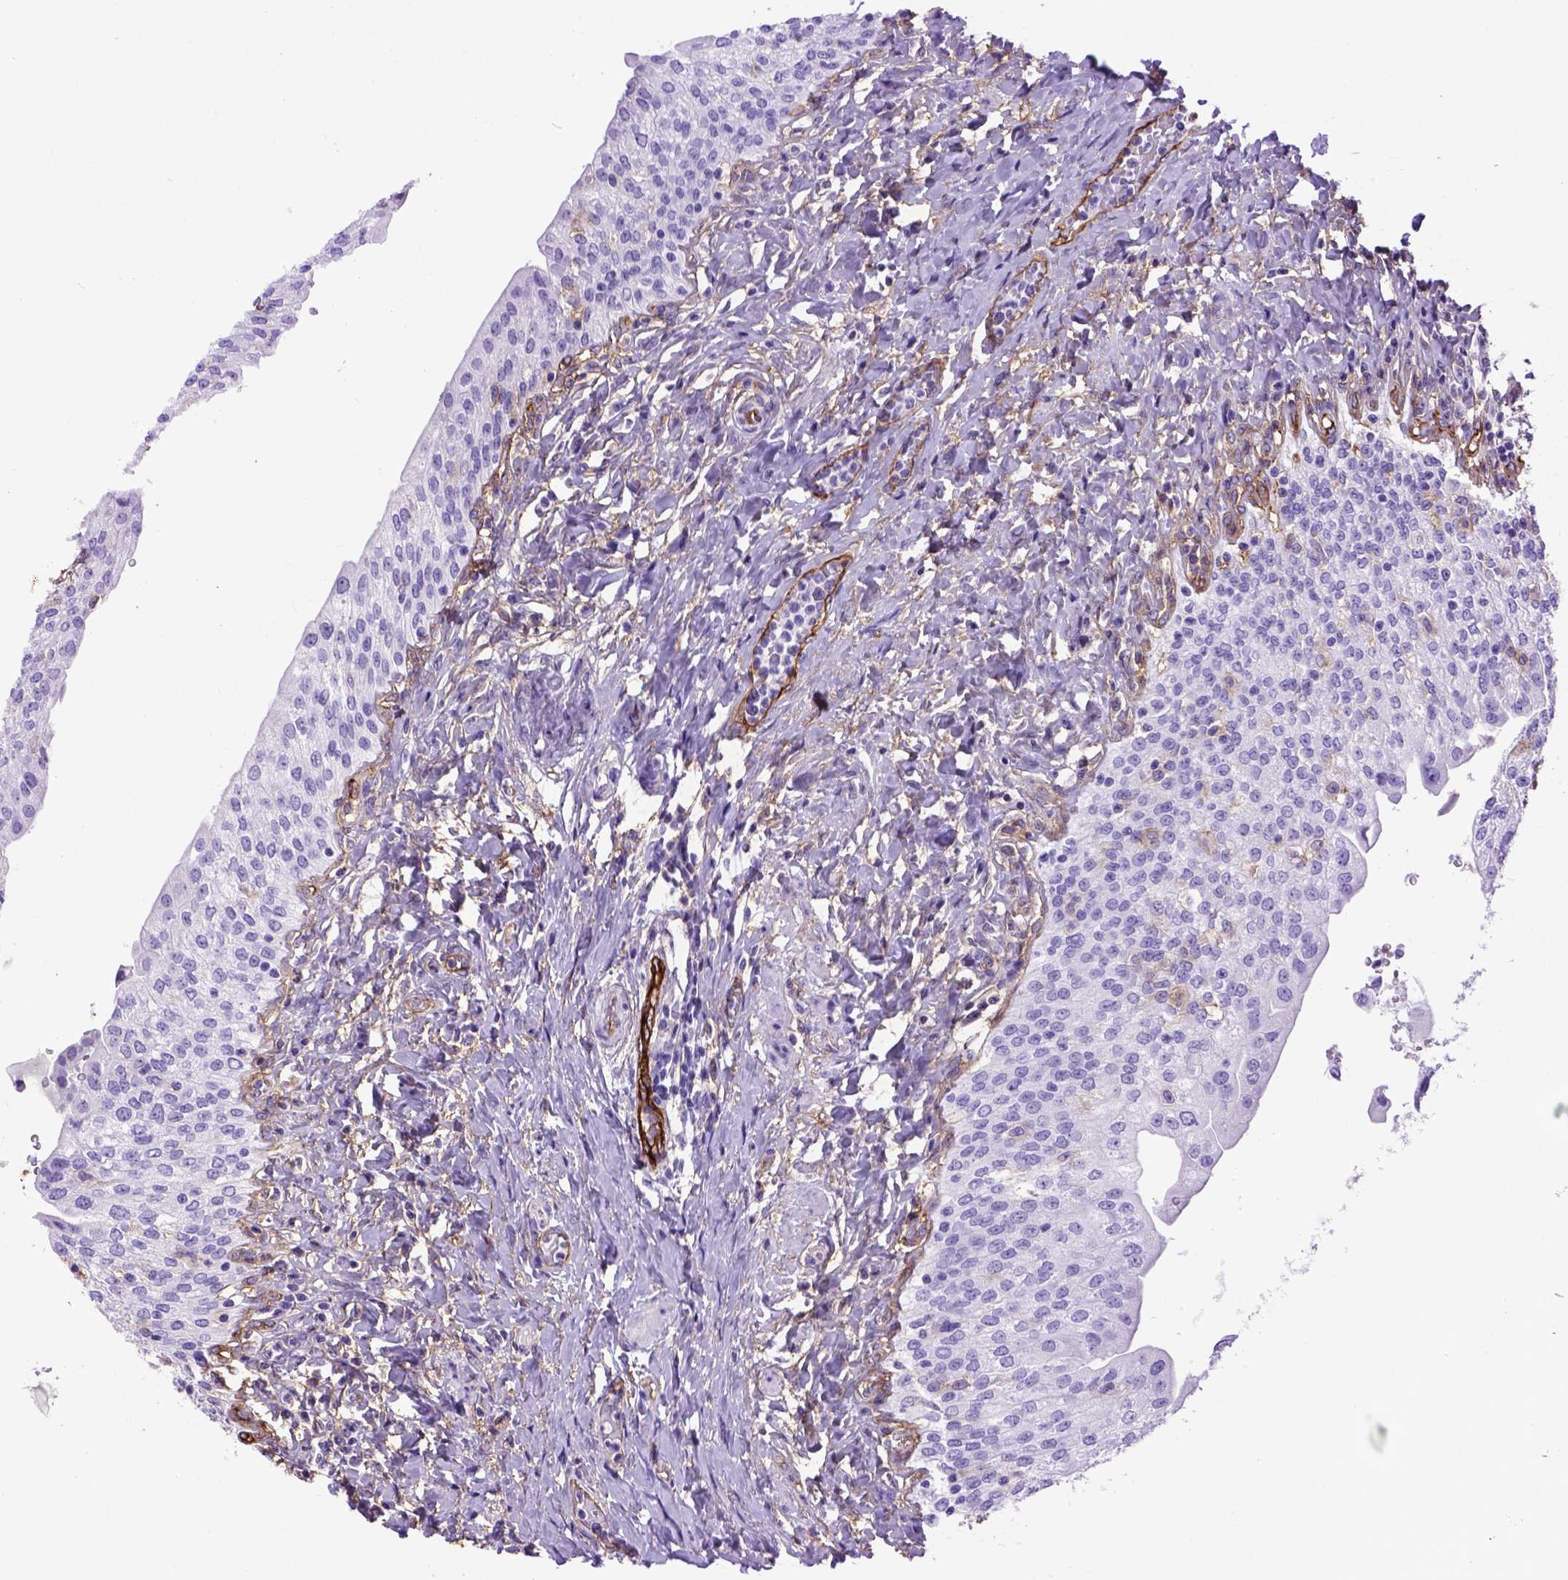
{"staining": {"intensity": "negative", "quantity": "none", "location": "none"}, "tissue": "urinary bladder", "cell_type": "Urothelial cells", "image_type": "normal", "snomed": [{"axis": "morphology", "description": "Normal tissue, NOS"}, {"axis": "morphology", "description": "Inflammation, NOS"}, {"axis": "topography", "description": "Urinary bladder"}], "caption": "DAB immunohistochemical staining of benign human urinary bladder exhibits no significant staining in urothelial cells.", "gene": "ENG", "patient": {"sex": "male", "age": 64}}